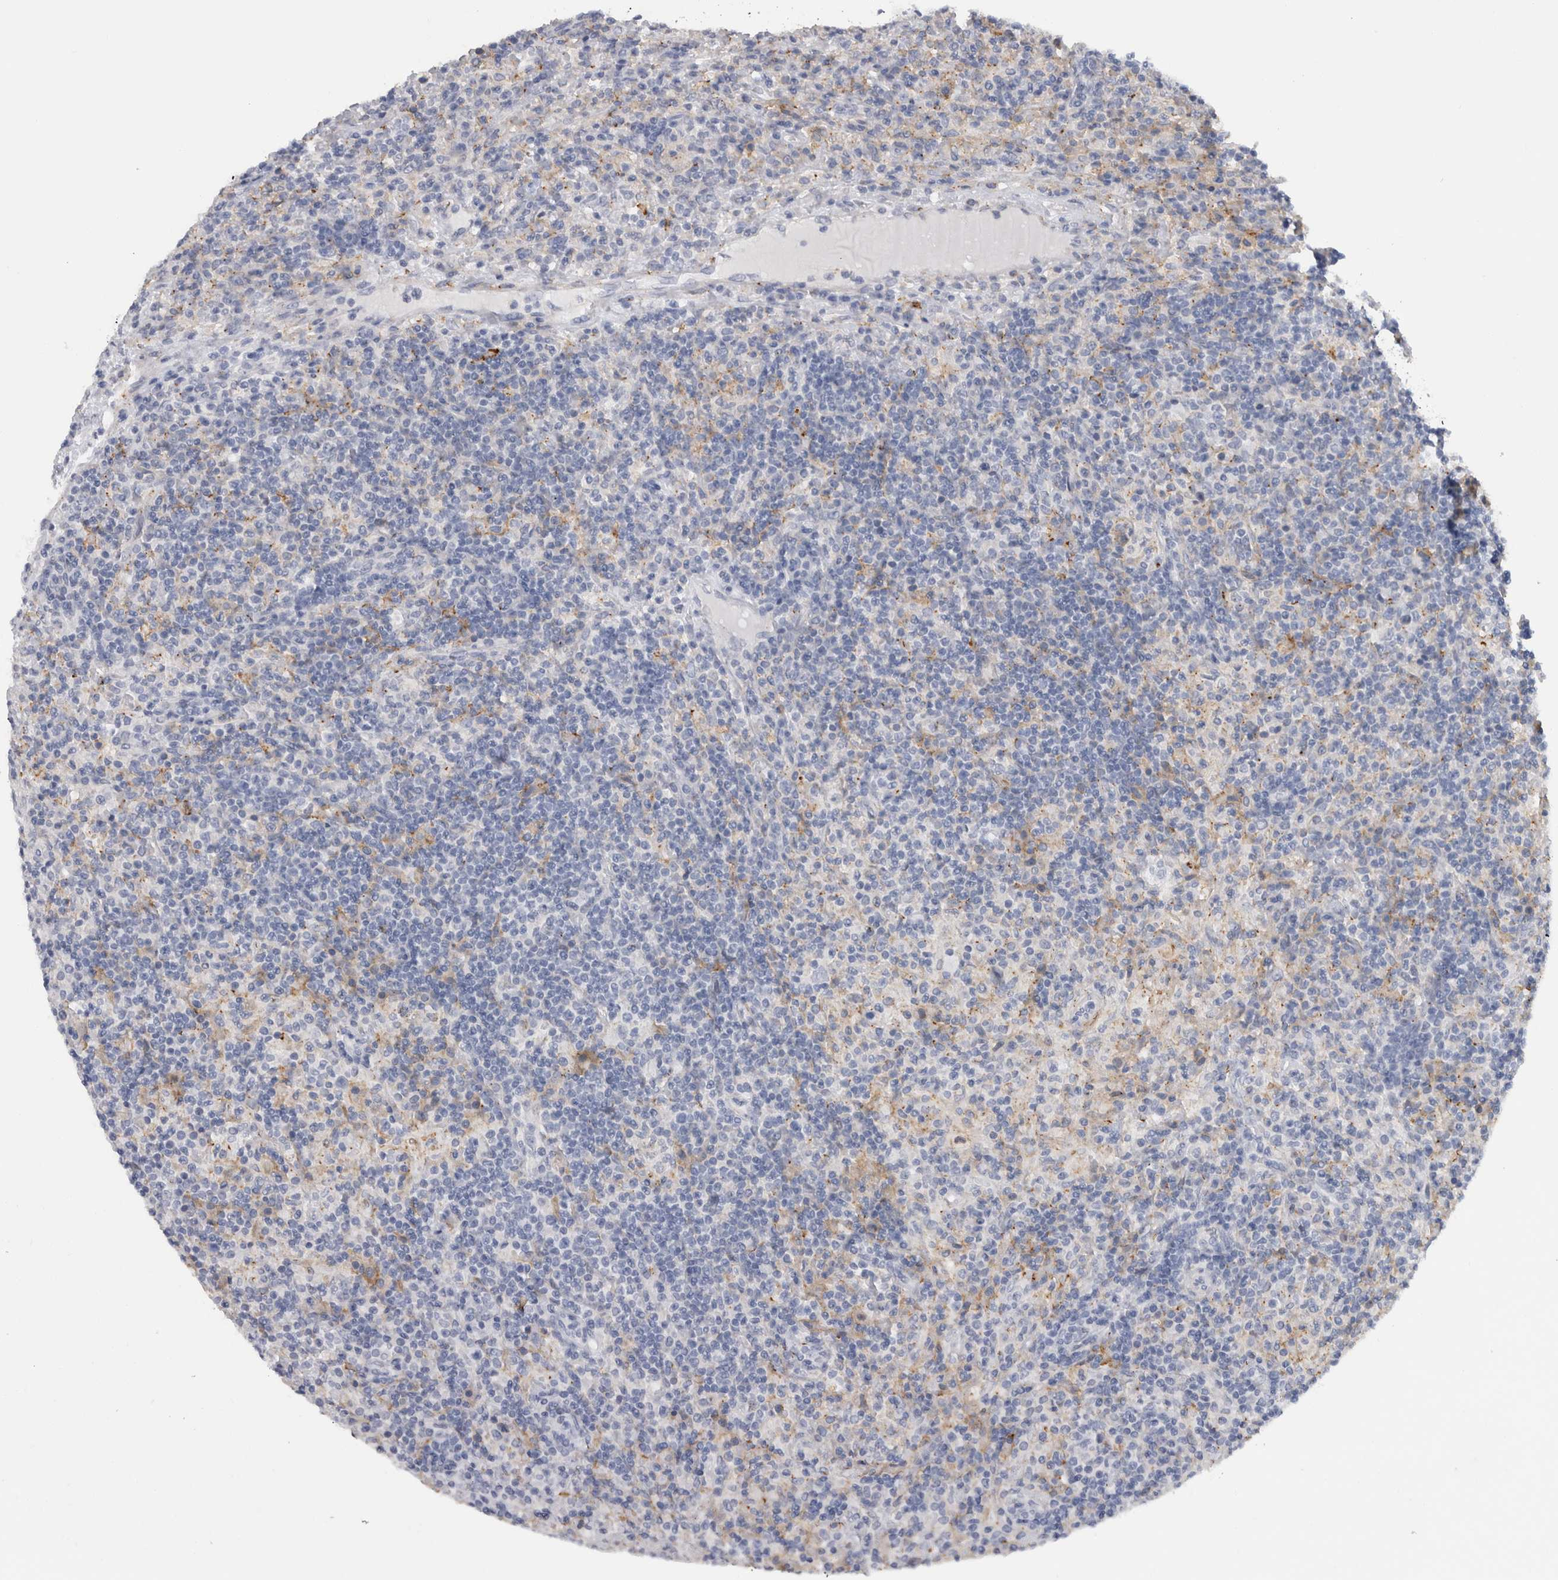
{"staining": {"intensity": "negative", "quantity": "none", "location": "none"}, "tissue": "lymphoma", "cell_type": "Tumor cells", "image_type": "cancer", "snomed": [{"axis": "morphology", "description": "Hodgkin's disease, NOS"}, {"axis": "topography", "description": "Lymph node"}], "caption": "There is no significant positivity in tumor cells of lymphoma.", "gene": "DNAJC24", "patient": {"sex": "male", "age": 70}}